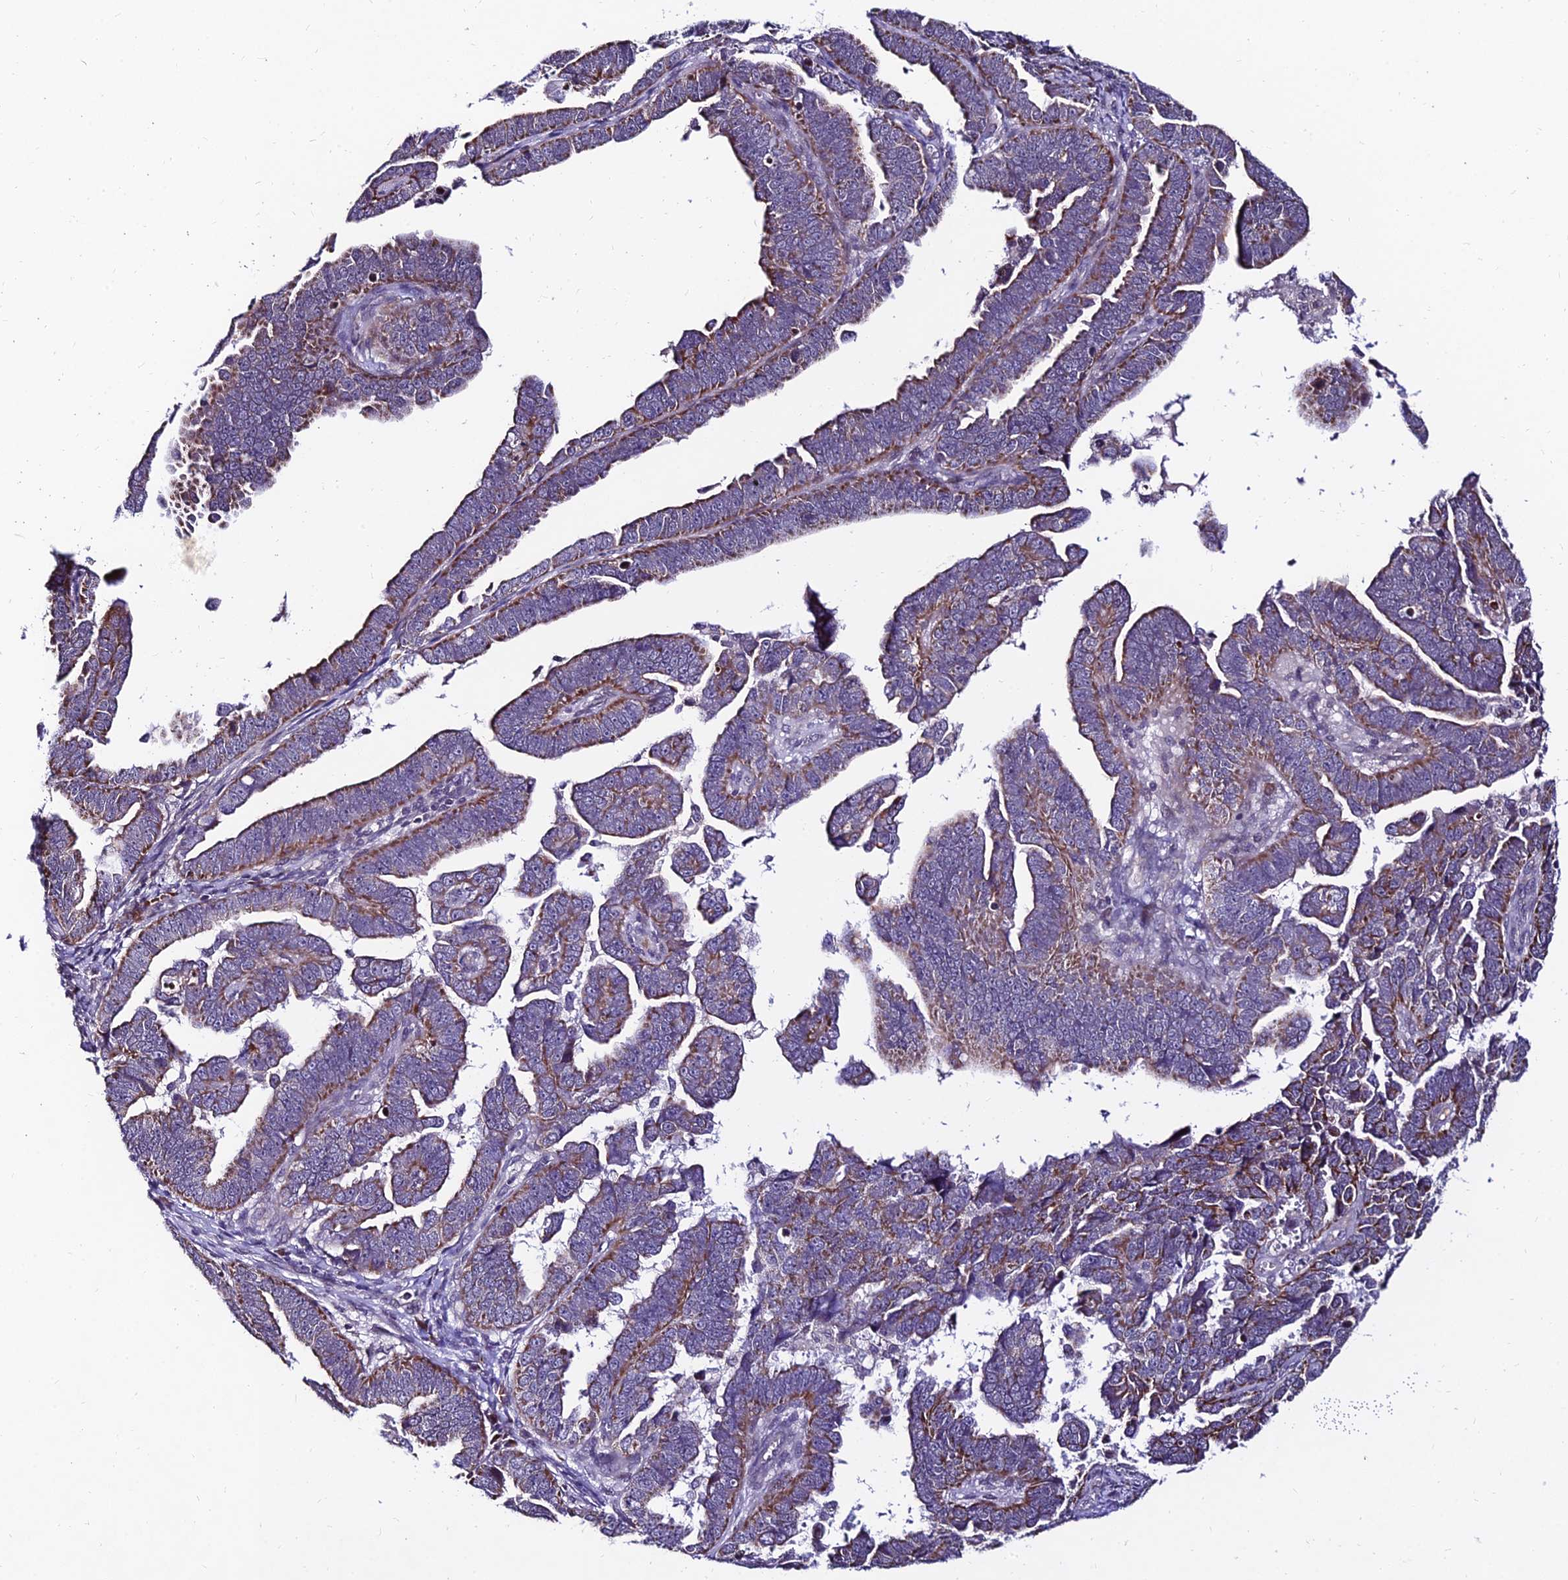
{"staining": {"intensity": "moderate", "quantity": "25%-75%", "location": "cytoplasmic/membranous"}, "tissue": "endometrial cancer", "cell_type": "Tumor cells", "image_type": "cancer", "snomed": [{"axis": "morphology", "description": "Adenocarcinoma, NOS"}, {"axis": "topography", "description": "Endometrium"}], "caption": "Immunohistochemical staining of human adenocarcinoma (endometrial) exhibits medium levels of moderate cytoplasmic/membranous protein positivity in approximately 25%-75% of tumor cells.", "gene": "CDNF", "patient": {"sex": "female", "age": 75}}